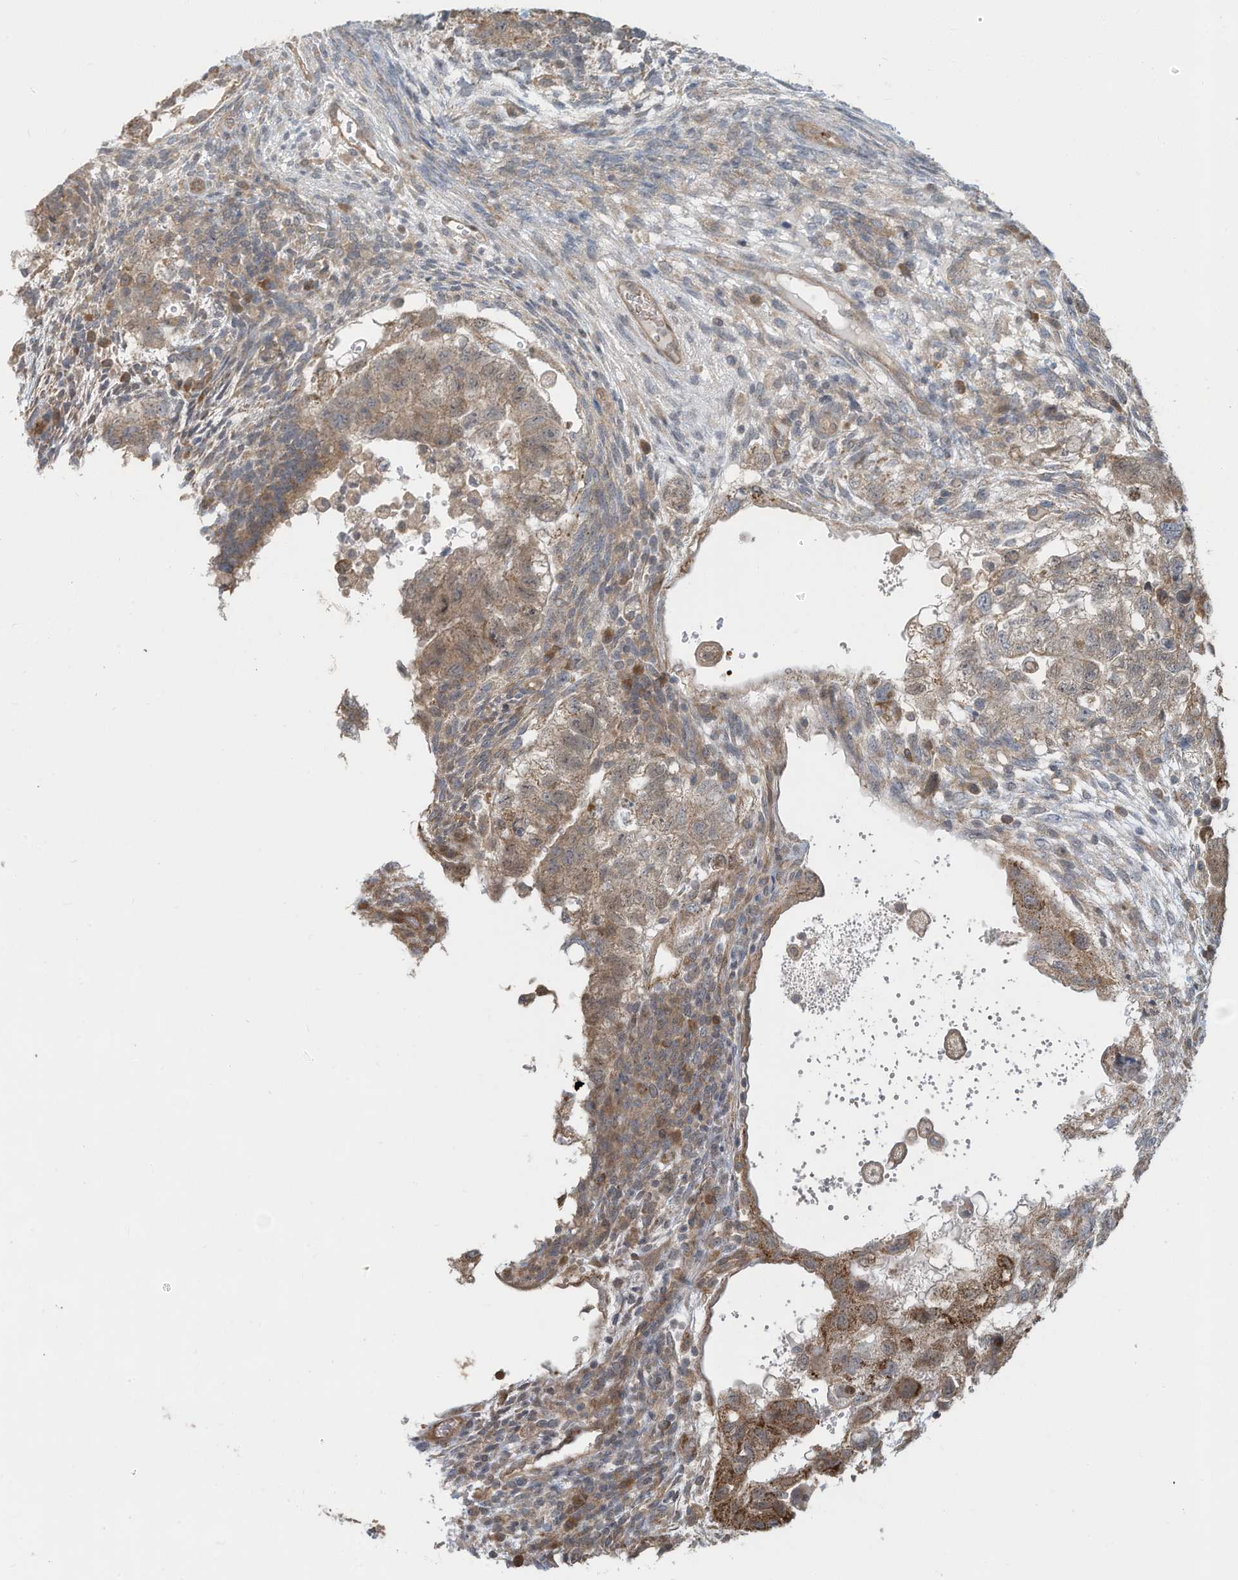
{"staining": {"intensity": "weak", "quantity": ">75%", "location": "cytoplasmic/membranous"}, "tissue": "testis cancer", "cell_type": "Tumor cells", "image_type": "cancer", "snomed": [{"axis": "morphology", "description": "Carcinoma, Embryonal, NOS"}, {"axis": "topography", "description": "Testis"}], "caption": "Testis embryonal carcinoma stained with a brown dye exhibits weak cytoplasmic/membranous positive positivity in approximately >75% of tumor cells.", "gene": "ERI2", "patient": {"sex": "male", "age": 36}}